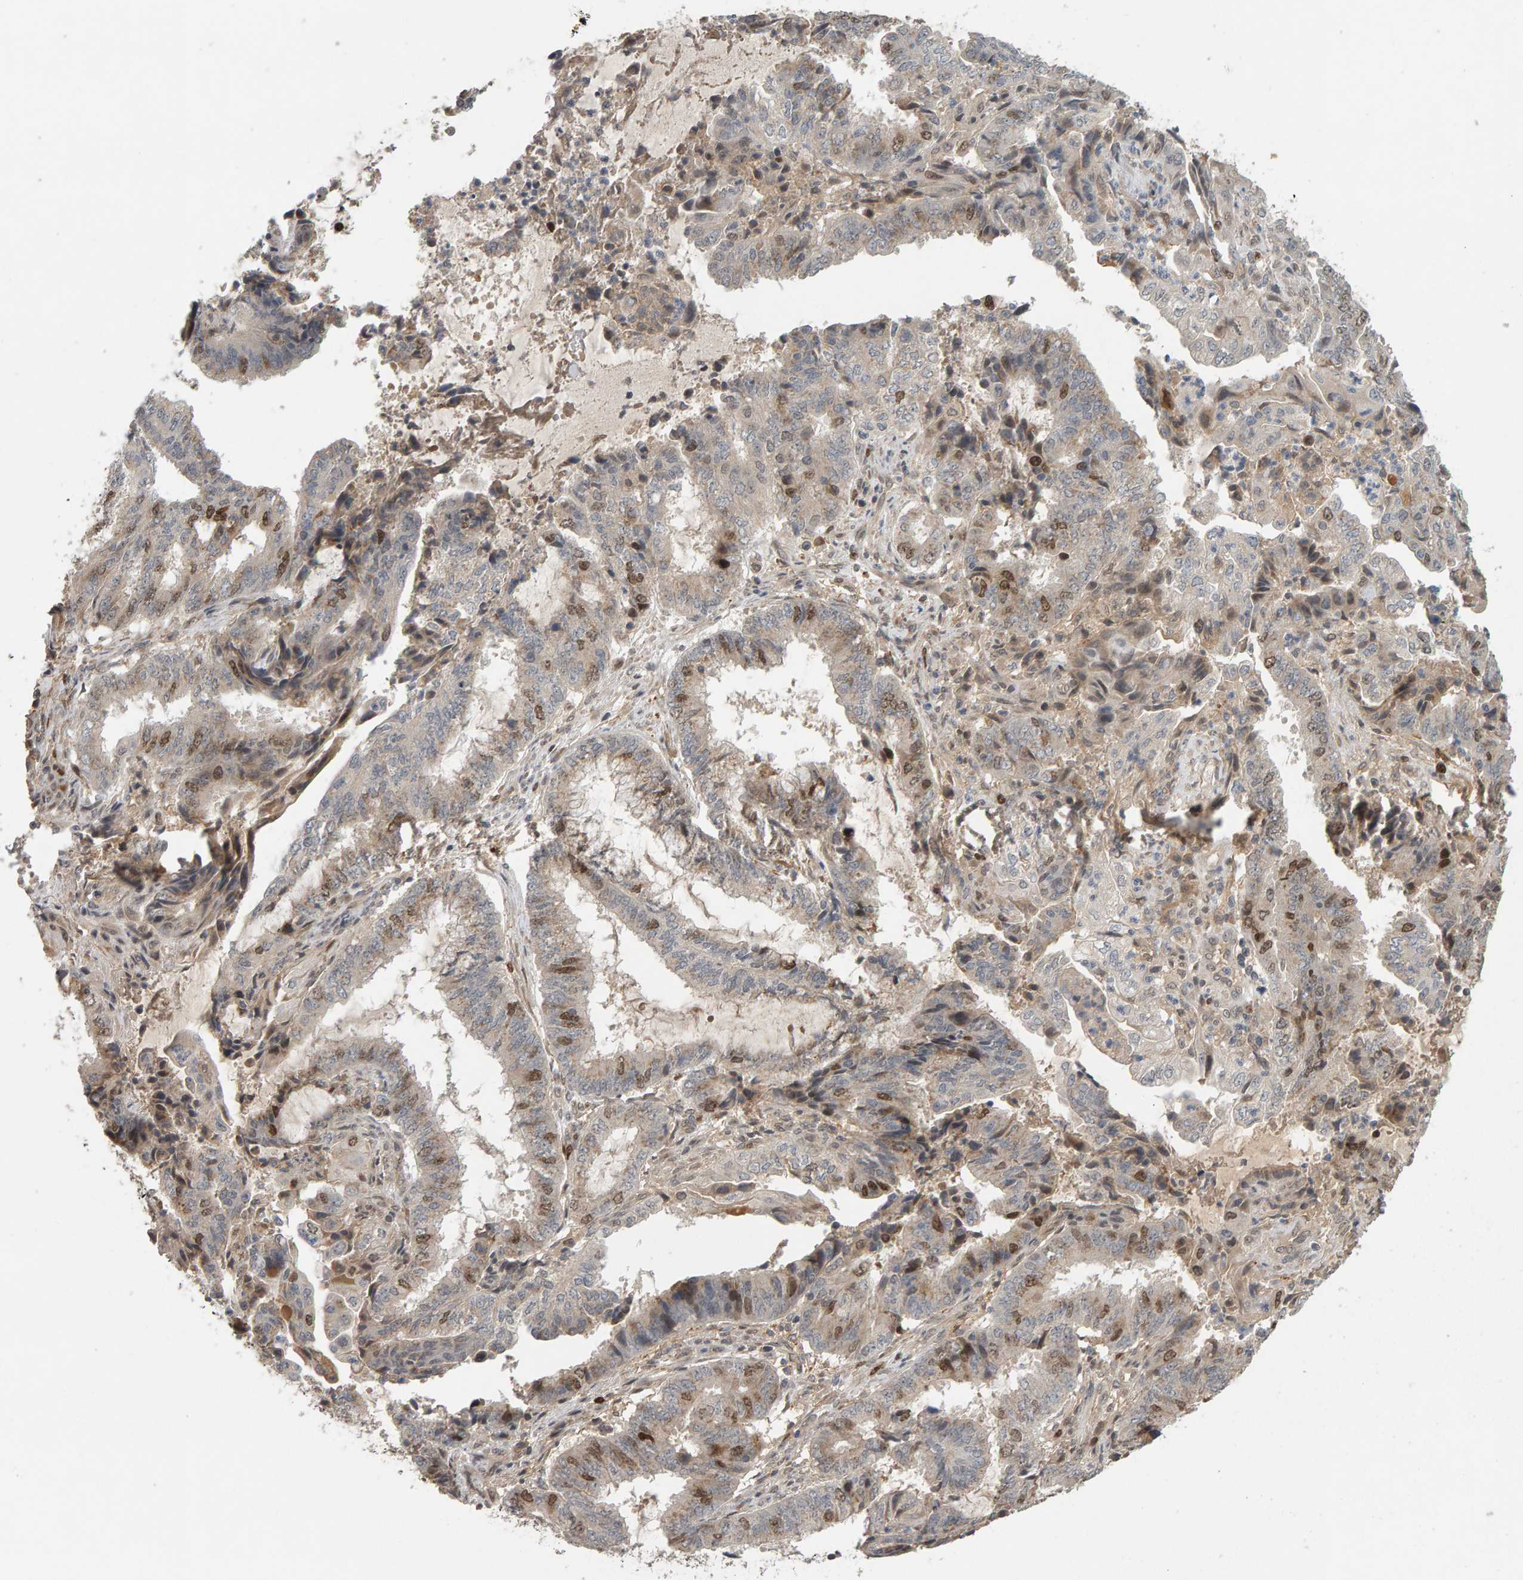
{"staining": {"intensity": "moderate", "quantity": "25%-75%", "location": "nuclear"}, "tissue": "endometrial cancer", "cell_type": "Tumor cells", "image_type": "cancer", "snomed": [{"axis": "morphology", "description": "Adenocarcinoma, NOS"}, {"axis": "topography", "description": "Endometrium"}], "caption": "A medium amount of moderate nuclear staining is seen in approximately 25%-75% of tumor cells in endometrial cancer tissue.", "gene": "CDCA5", "patient": {"sex": "female", "age": 51}}